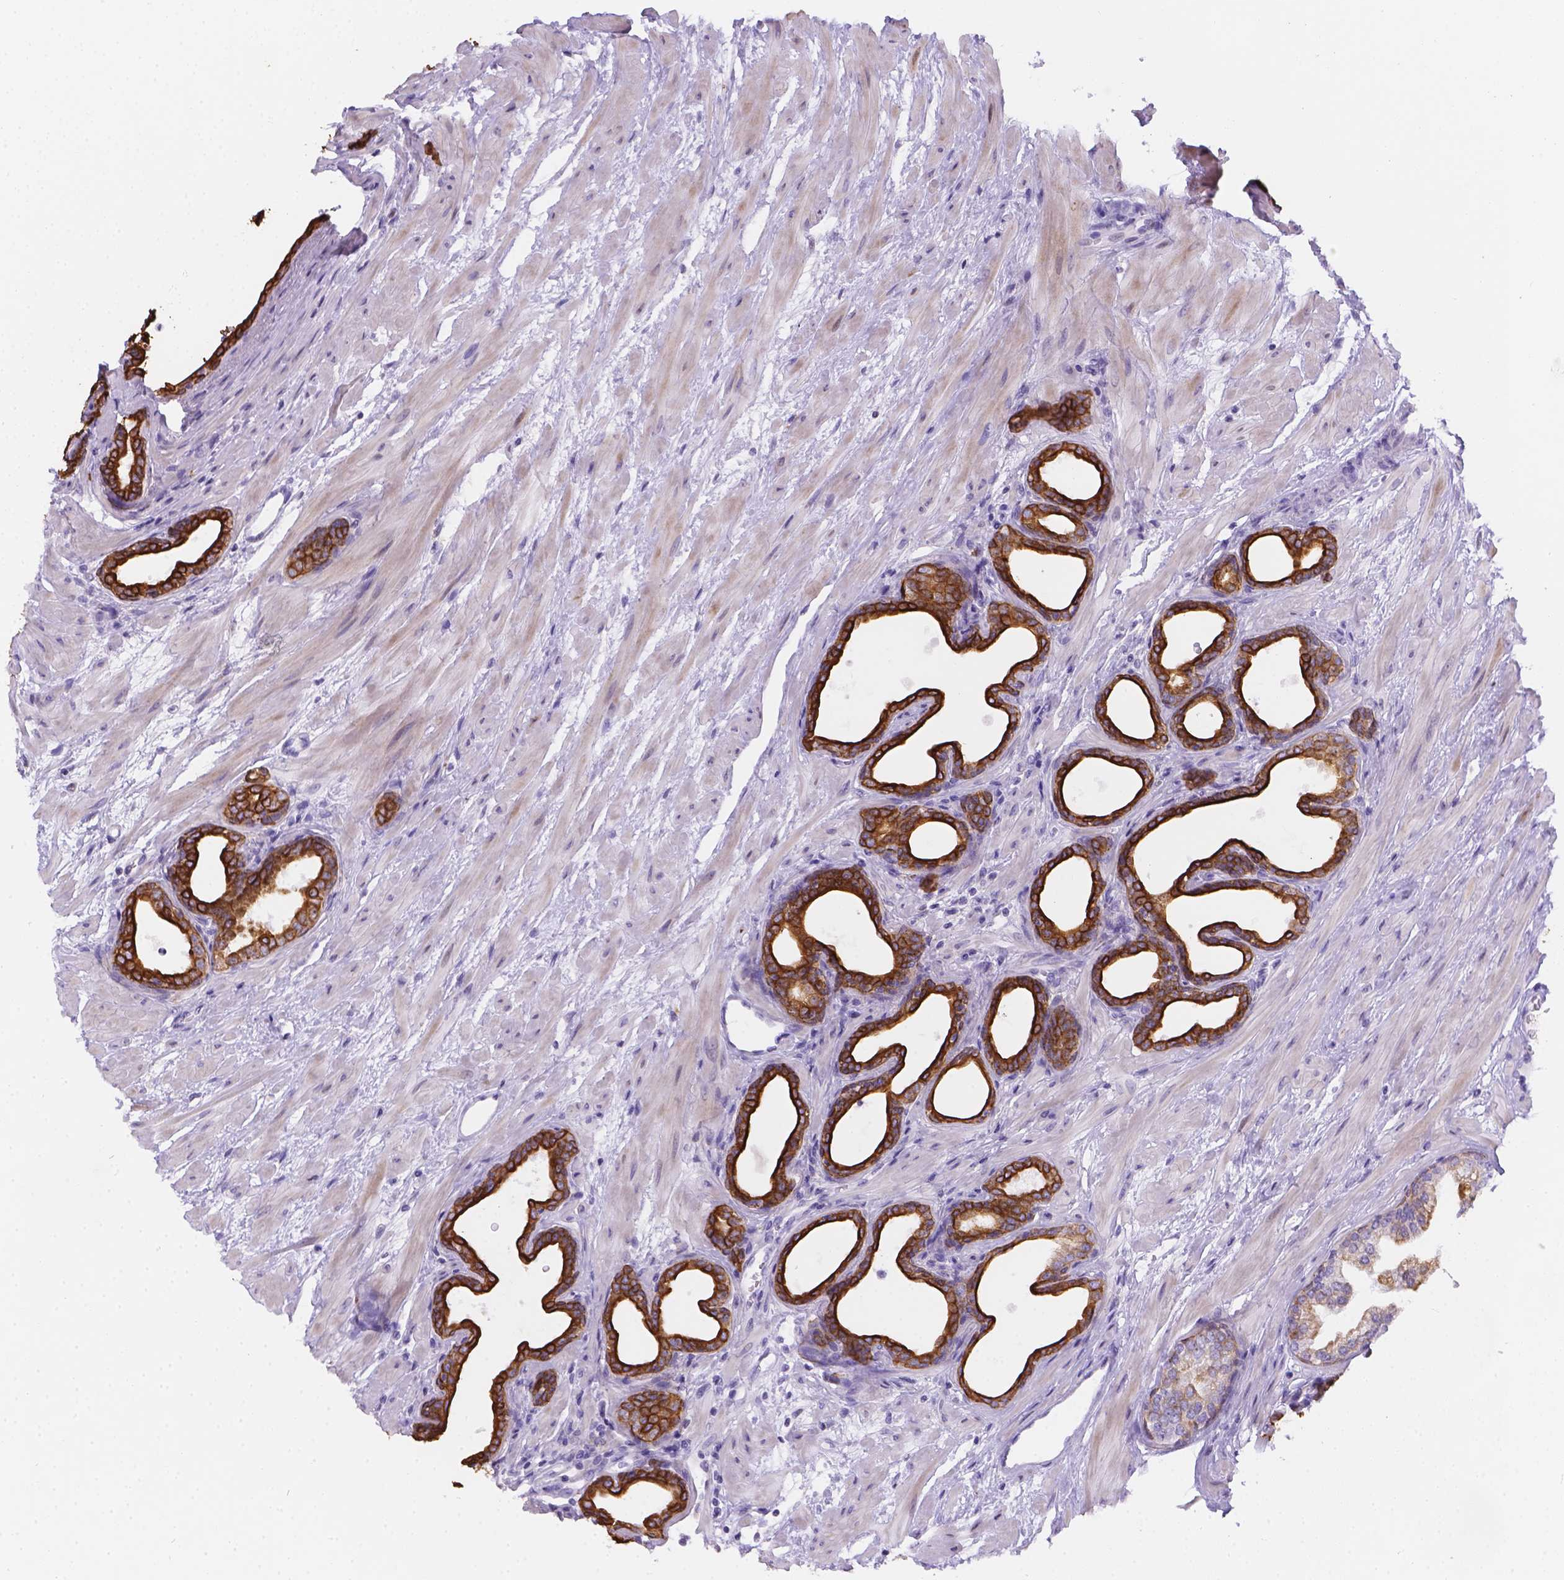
{"staining": {"intensity": "strong", "quantity": "25%-75%", "location": "cytoplasmic/membranous"}, "tissue": "prostate", "cell_type": "Glandular cells", "image_type": "normal", "snomed": [{"axis": "morphology", "description": "Normal tissue, NOS"}, {"axis": "topography", "description": "Prostate"}], "caption": "A histopathology image of prostate stained for a protein demonstrates strong cytoplasmic/membranous brown staining in glandular cells. (DAB IHC, brown staining for protein, blue staining for nuclei).", "gene": "DMWD", "patient": {"sex": "male", "age": 37}}